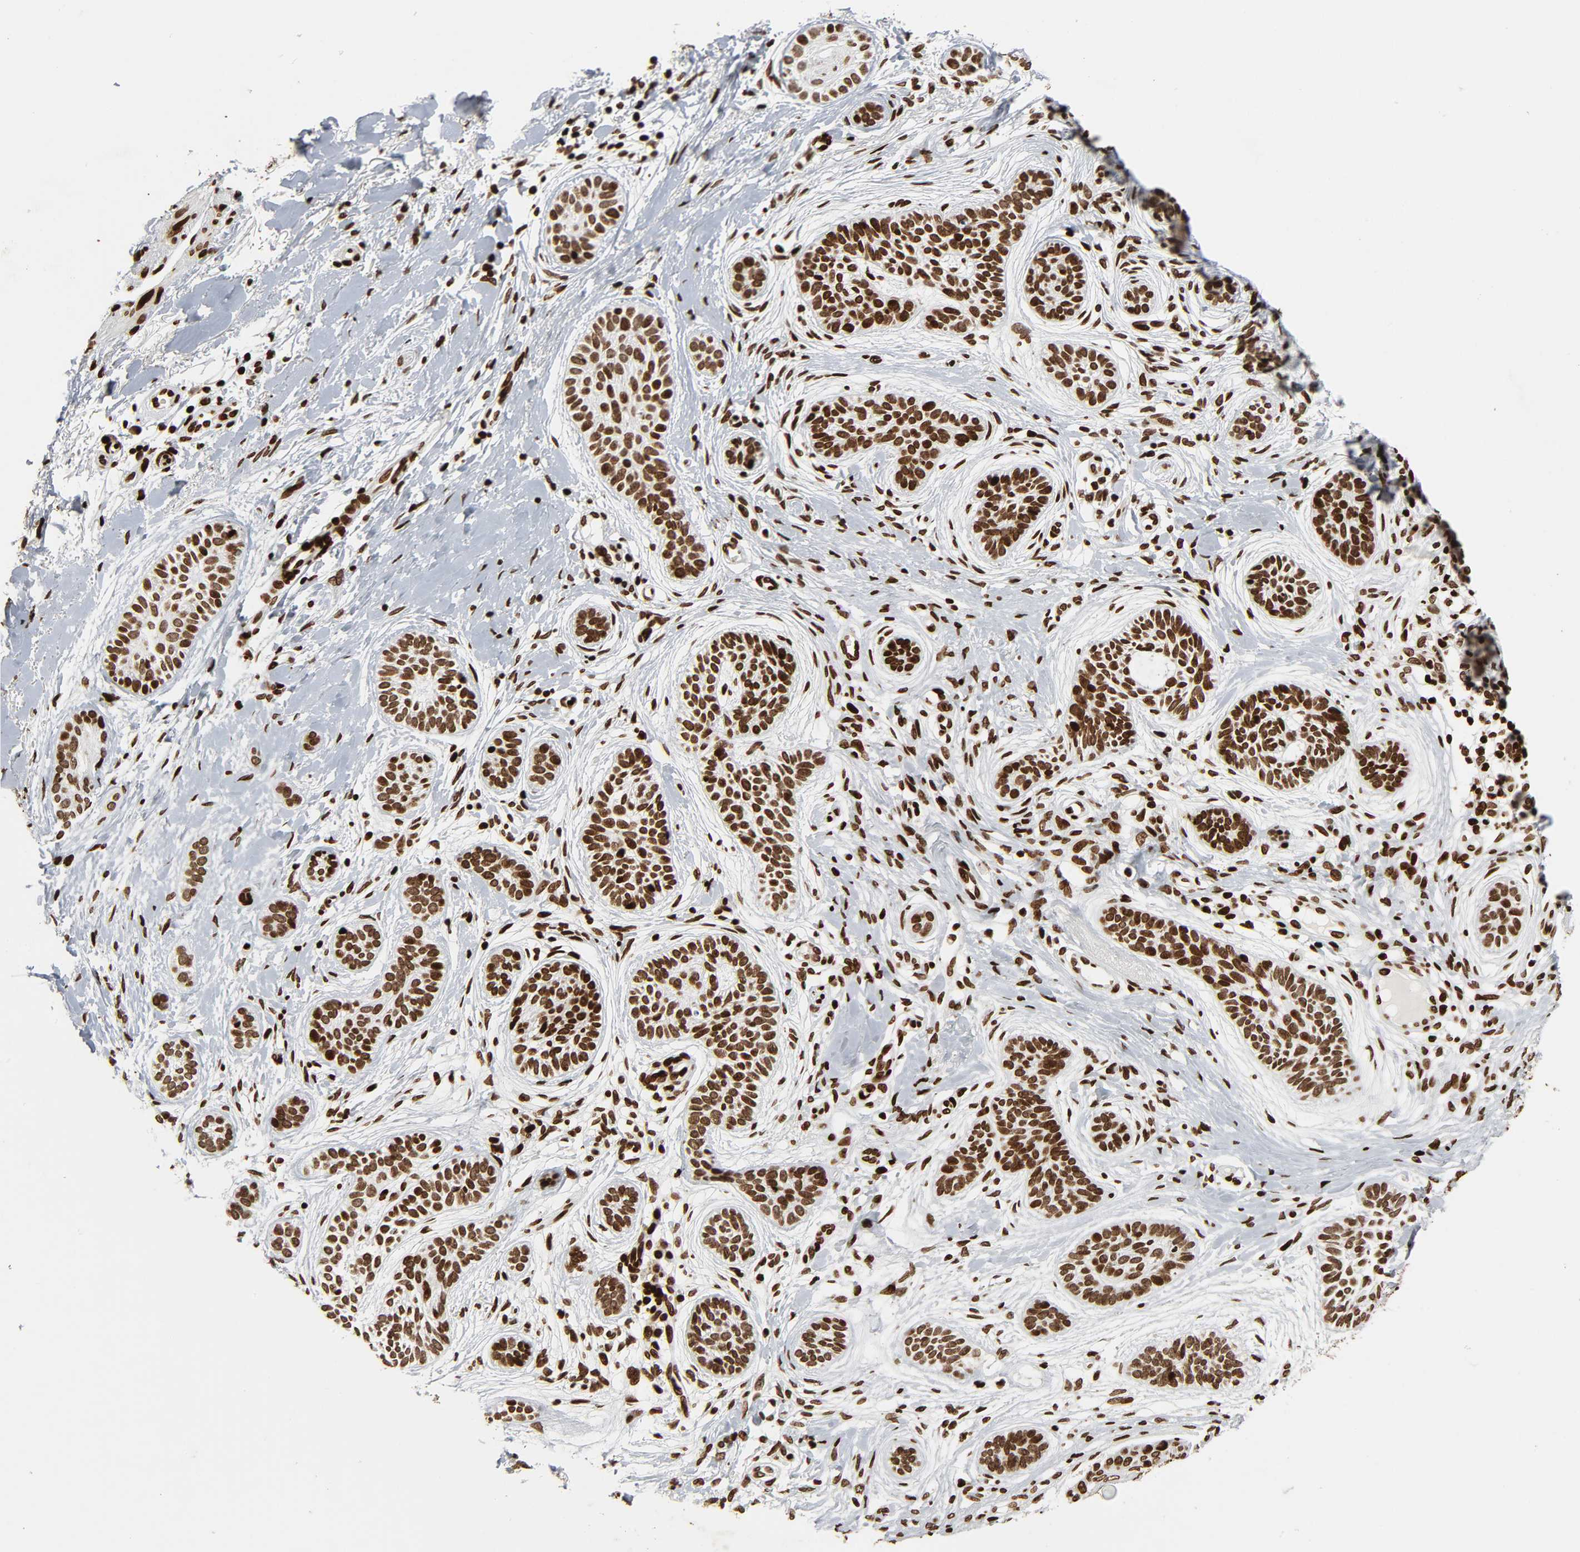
{"staining": {"intensity": "strong", "quantity": ">75%", "location": "nuclear"}, "tissue": "skin cancer", "cell_type": "Tumor cells", "image_type": "cancer", "snomed": [{"axis": "morphology", "description": "Normal tissue, NOS"}, {"axis": "morphology", "description": "Basal cell carcinoma"}, {"axis": "topography", "description": "Skin"}], "caption": "Immunohistochemistry (IHC) (DAB (3,3'-diaminobenzidine)) staining of human skin basal cell carcinoma shows strong nuclear protein expression in approximately >75% of tumor cells.", "gene": "RXRA", "patient": {"sex": "male", "age": 63}}